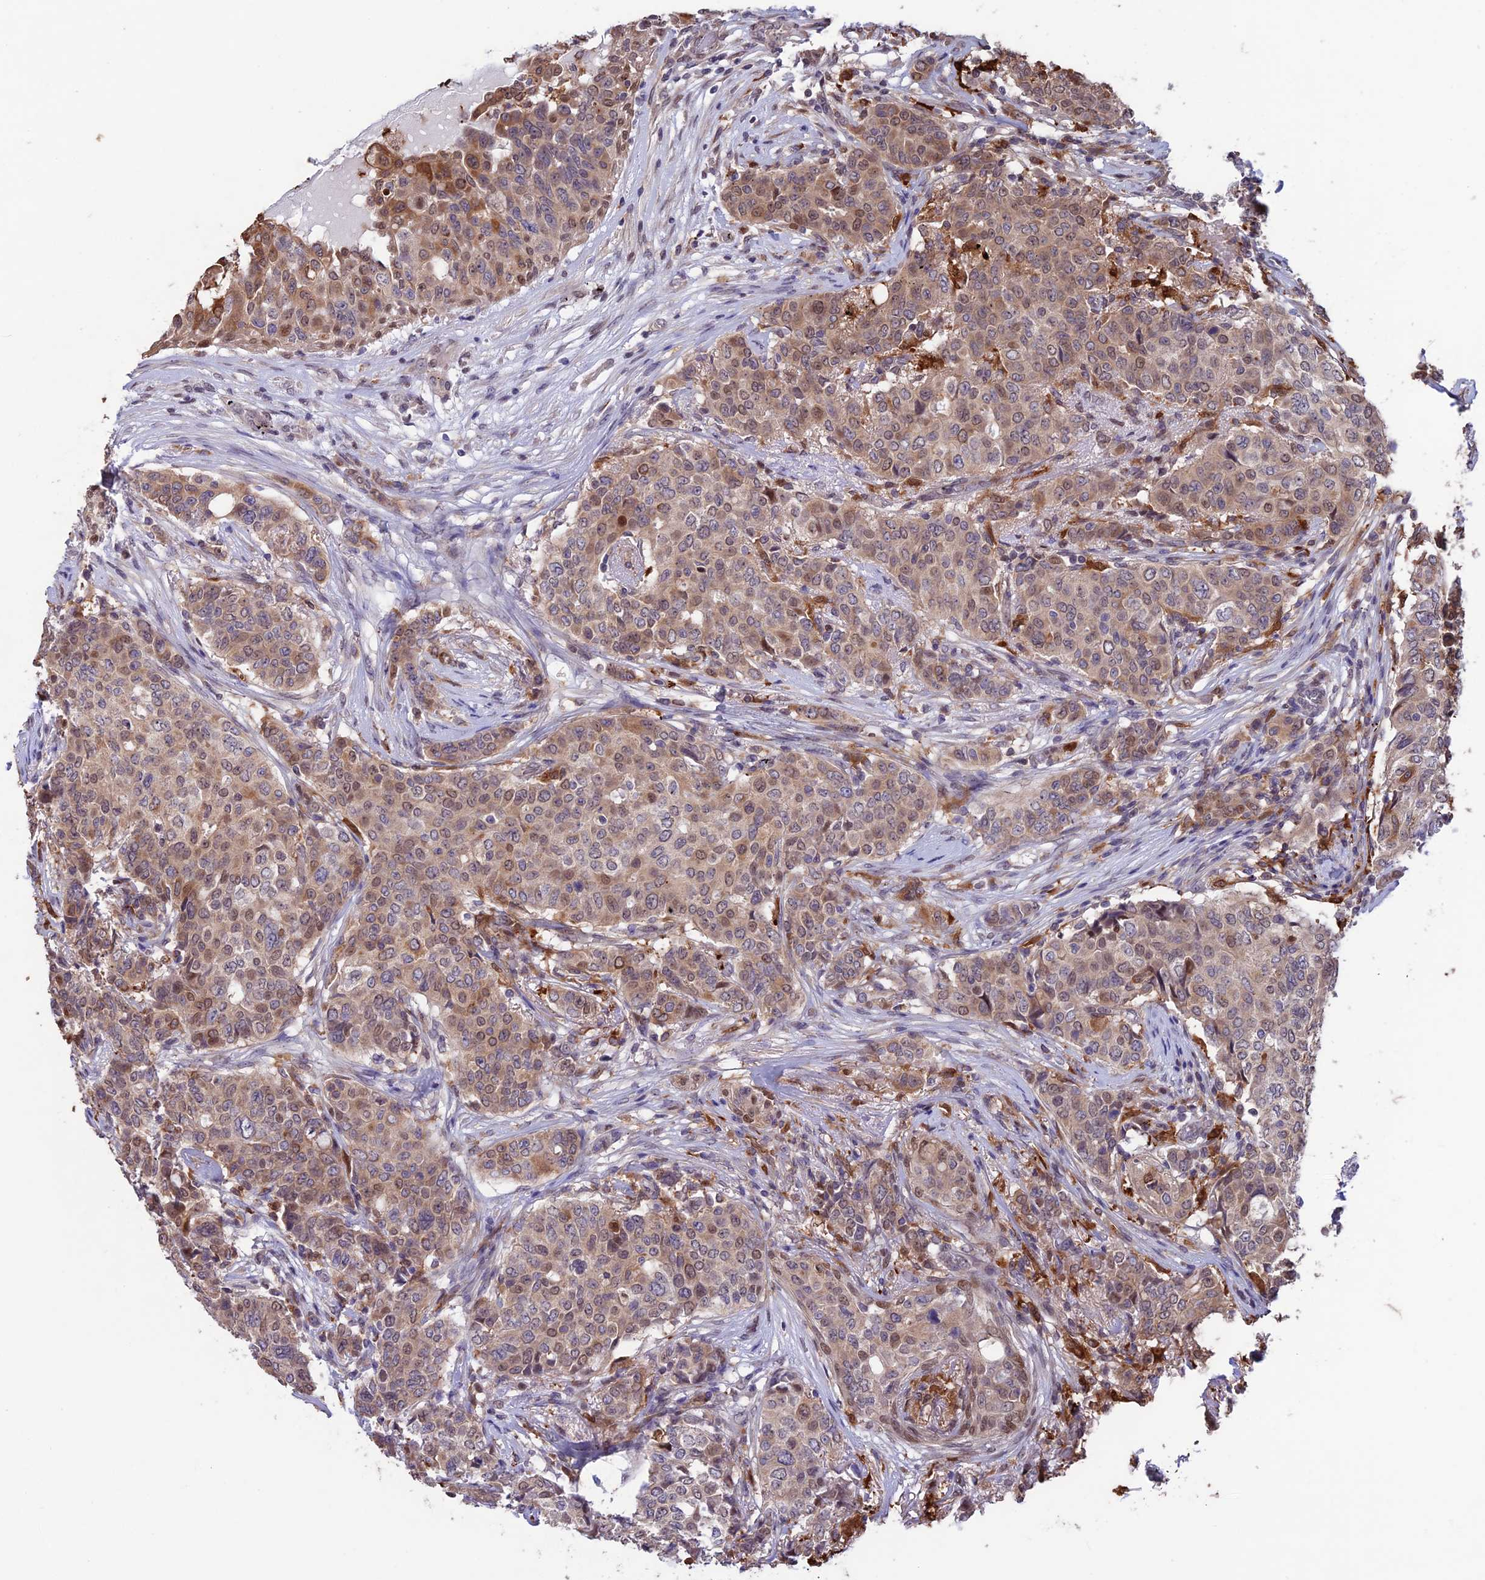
{"staining": {"intensity": "moderate", "quantity": "<25%", "location": "cytoplasmic/membranous,nuclear"}, "tissue": "breast cancer", "cell_type": "Tumor cells", "image_type": "cancer", "snomed": [{"axis": "morphology", "description": "Lobular carcinoma"}, {"axis": "topography", "description": "Breast"}], "caption": "IHC micrograph of neoplastic tissue: breast lobular carcinoma stained using immunohistochemistry displays low levels of moderate protein expression localized specifically in the cytoplasmic/membranous and nuclear of tumor cells, appearing as a cytoplasmic/membranous and nuclear brown color.", "gene": "MAST2", "patient": {"sex": "female", "age": 51}}